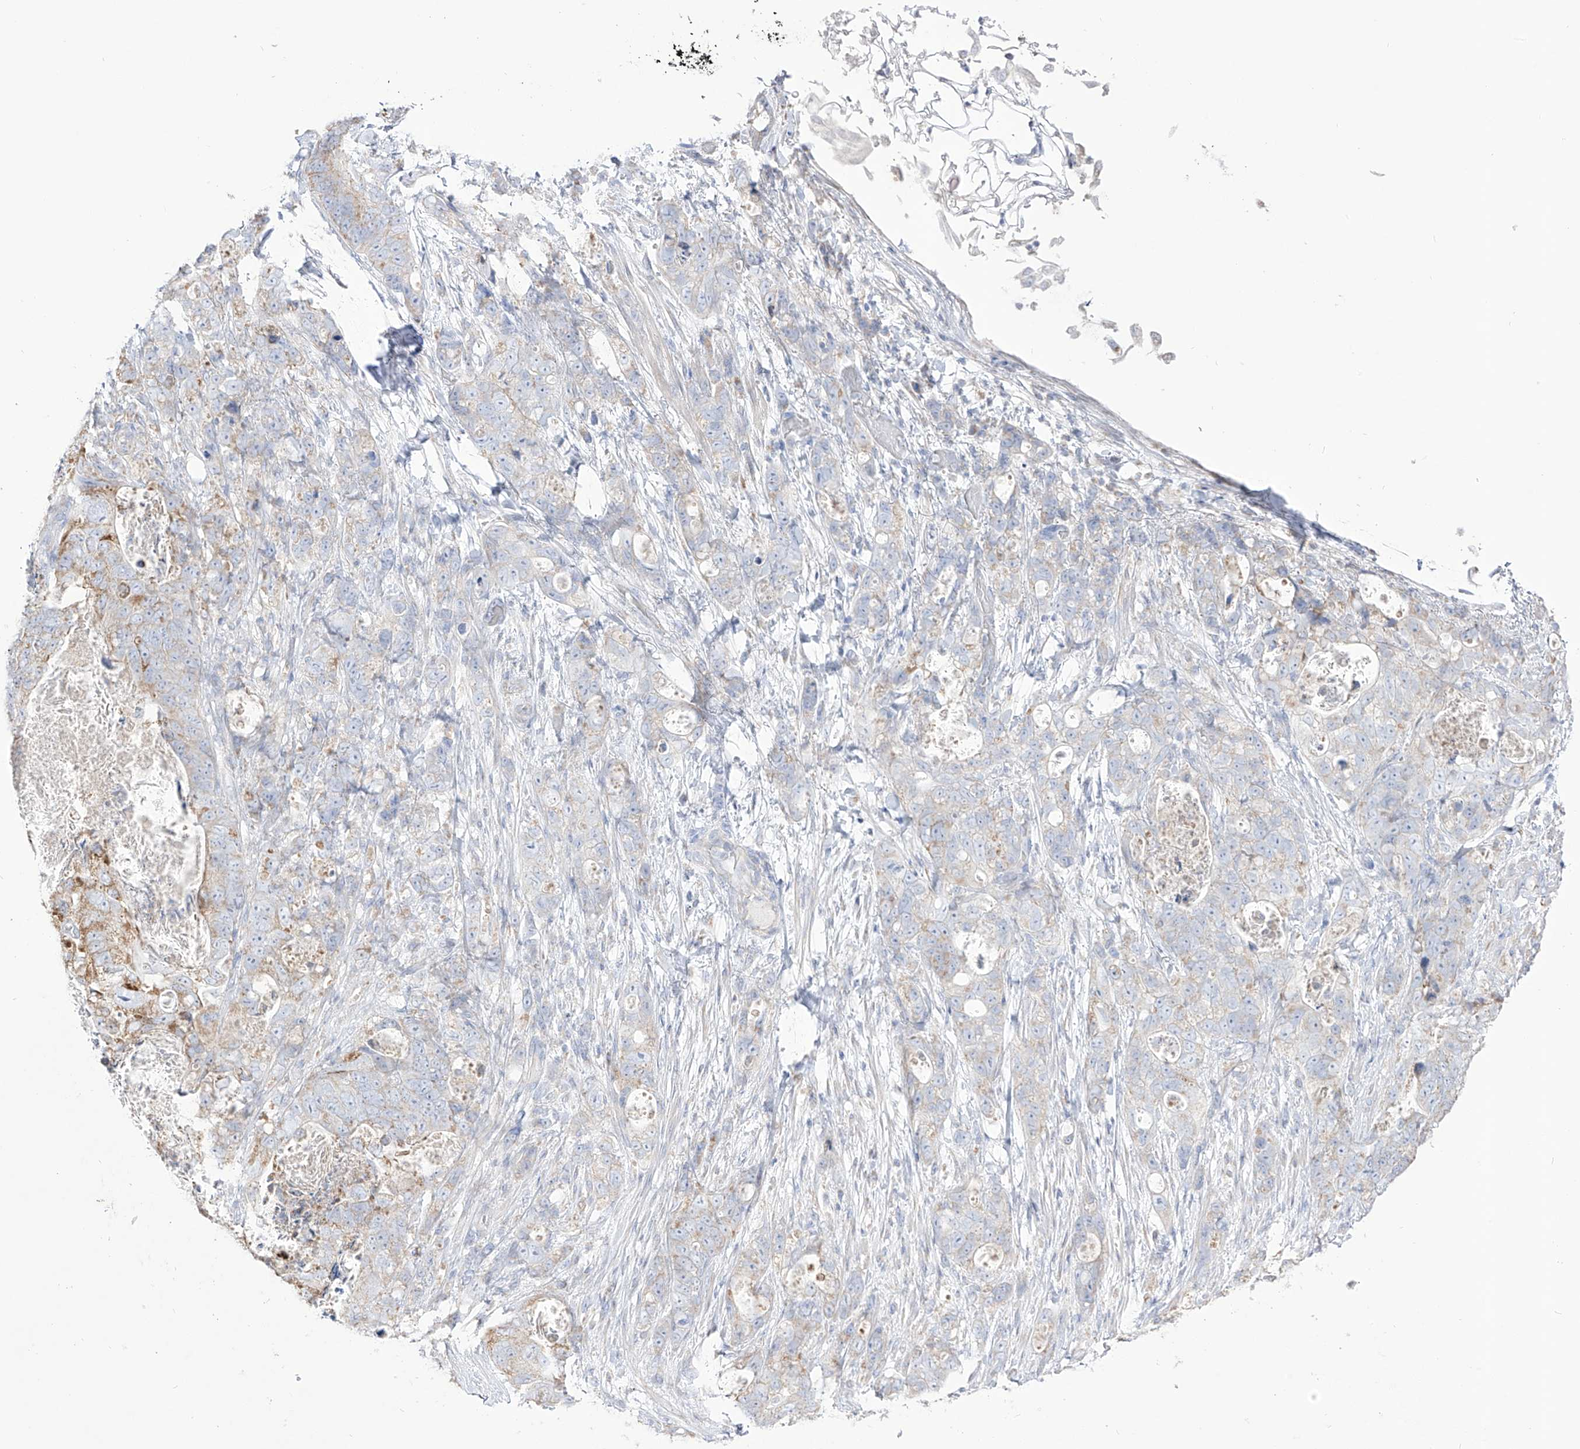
{"staining": {"intensity": "moderate", "quantity": "<25%", "location": "cytoplasmic/membranous"}, "tissue": "stomach cancer", "cell_type": "Tumor cells", "image_type": "cancer", "snomed": [{"axis": "morphology", "description": "Normal tissue, NOS"}, {"axis": "morphology", "description": "Adenocarcinoma, NOS"}, {"axis": "topography", "description": "Stomach"}], "caption": "Stomach cancer (adenocarcinoma) stained with a brown dye exhibits moderate cytoplasmic/membranous positive positivity in approximately <25% of tumor cells.", "gene": "RCHY1", "patient": {"sex": "female", "age": 89}}